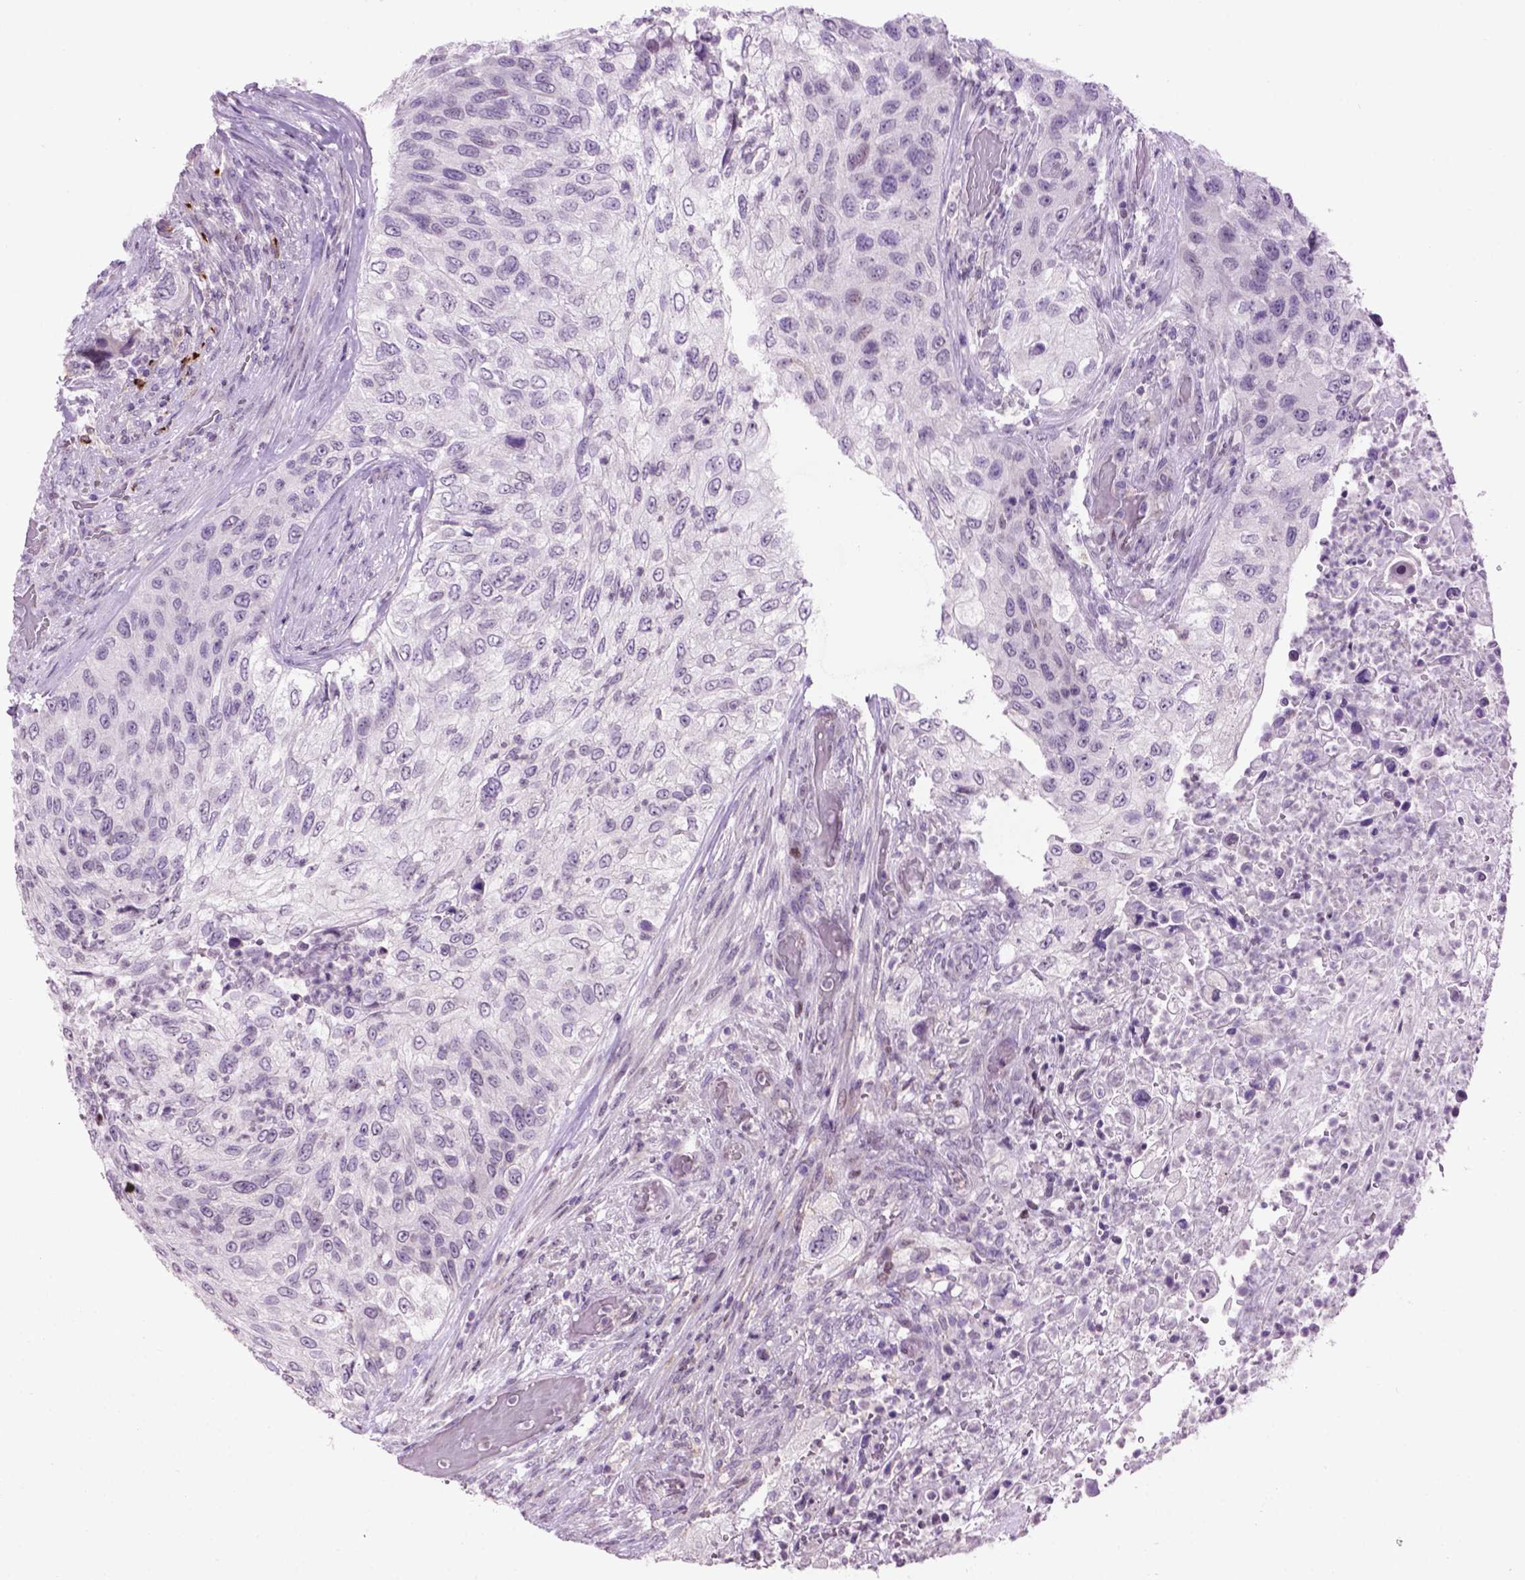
{"staining": {"intensity": "negative", "quantity": "none", "location": "none"}, "tissue": "urothelial cancer", "cell_type": "Tumor cells", "image_type": "cancer", "snomed": [{"axis": "morphology", "description": "Urothelial carcinoma, High grade"}, {"axis": "topography", "description": "Urinary bladder"}], "caption": "Immunohistochemistry photomicrograph of neoplastic tissue: human urothelial cancer stained with DAB (3,3'-diaminobenzidine) exhibits no significant protein positivity in tumor cells.", "gene": "TH", "patient": {"sex": "female", "age": 60}}